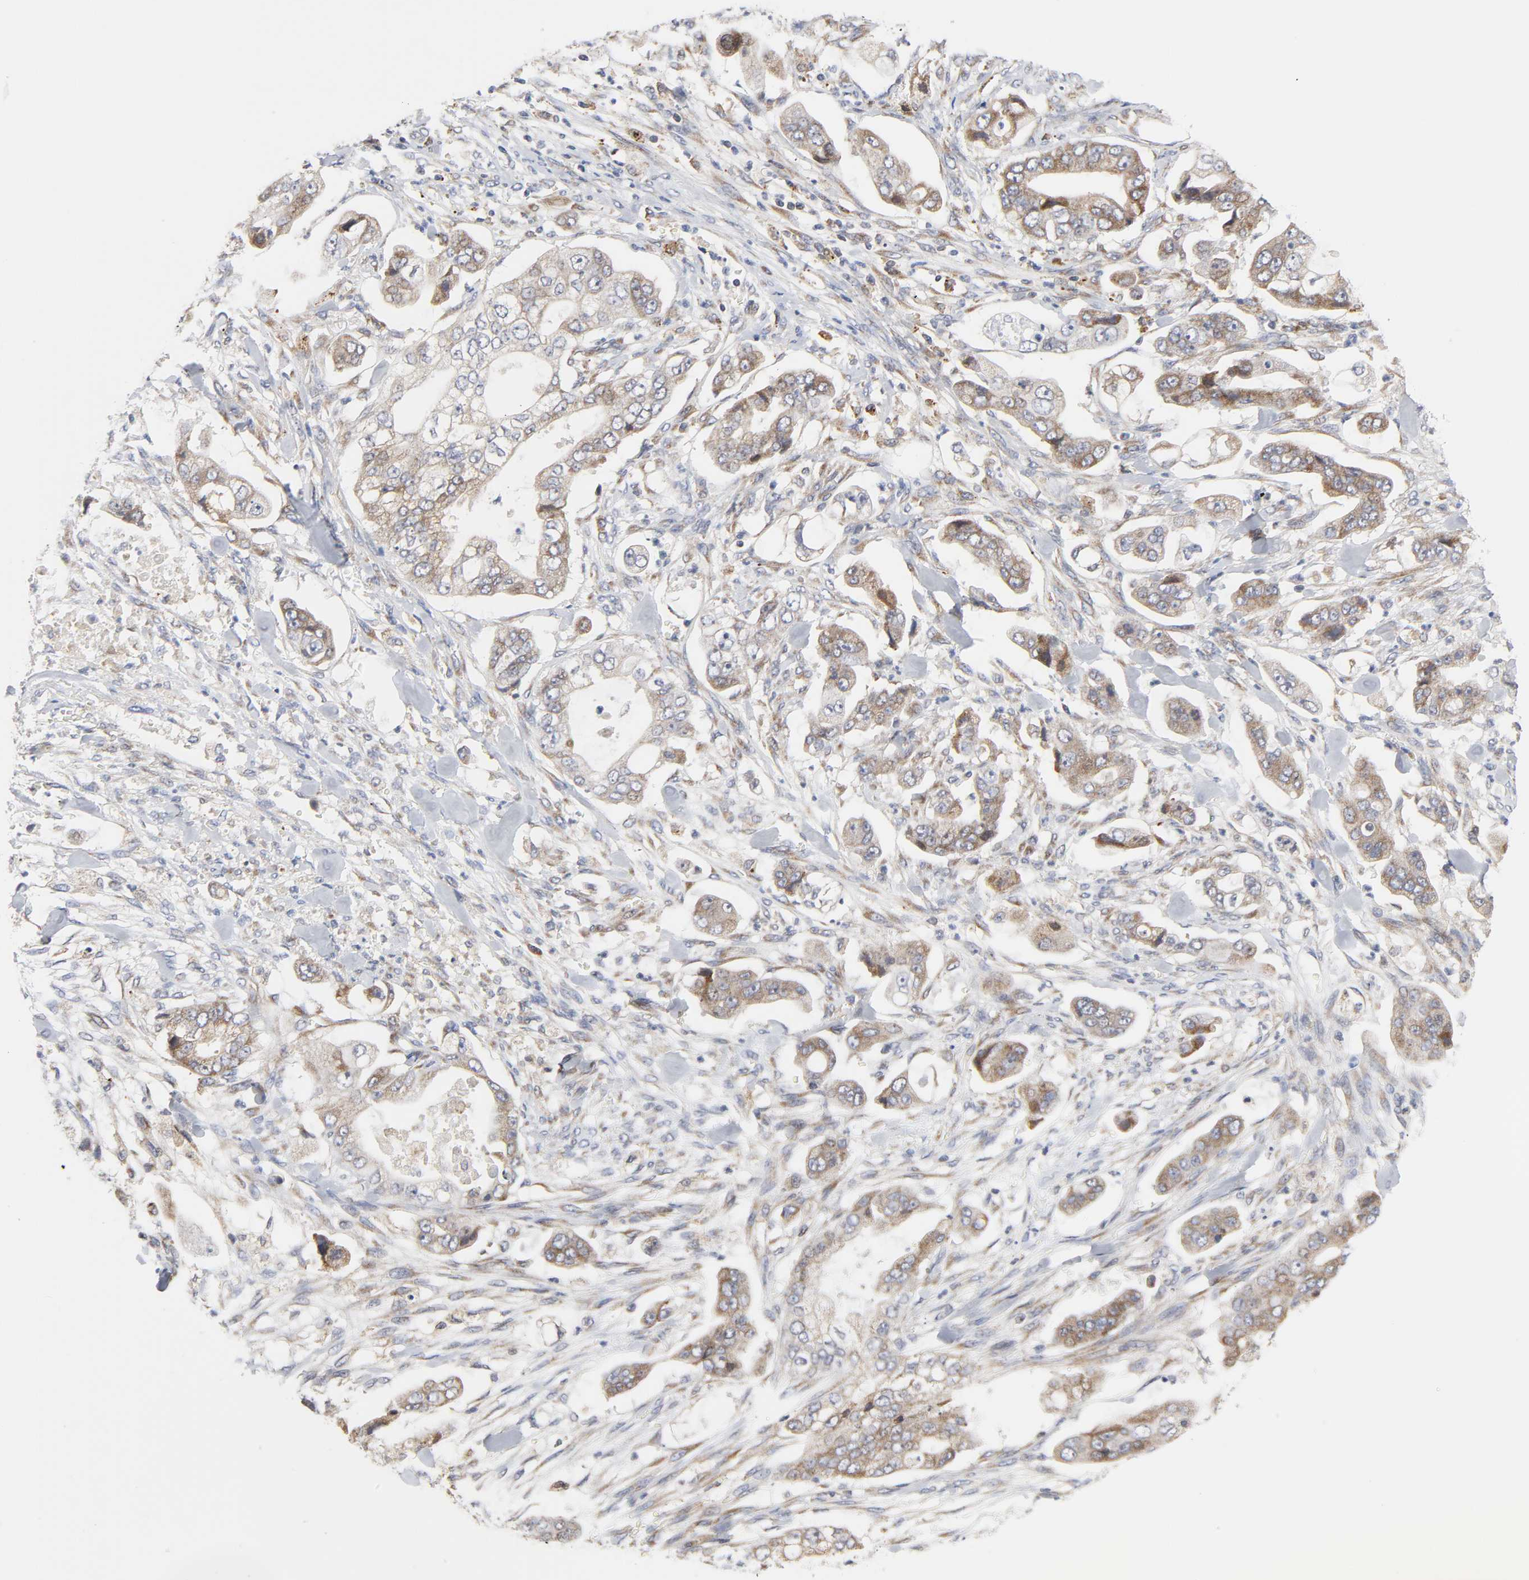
{"staining": {"intensity": "moderate", "quantity": ">75%", "location": "cytoplasmic/membranous"}, "tissue": "stomach cancer", "cell_type": "Tumor cells", "image_type": "cancer", "snomed": [{"axis": "morphology", "description": "Adenocarcinoma, NOS"}, {"axis": "topography", "description": "Stomach"}], "caption": "A histopathology image showing moderate cytoplasmic/membranous expression in about >75% of tumor cells in stomach cancer (adenocarcinoma), as visualized by brown immunohistochemical staining.", "gene": "BAX", "patient": {"sex": "male", "age": 62}}